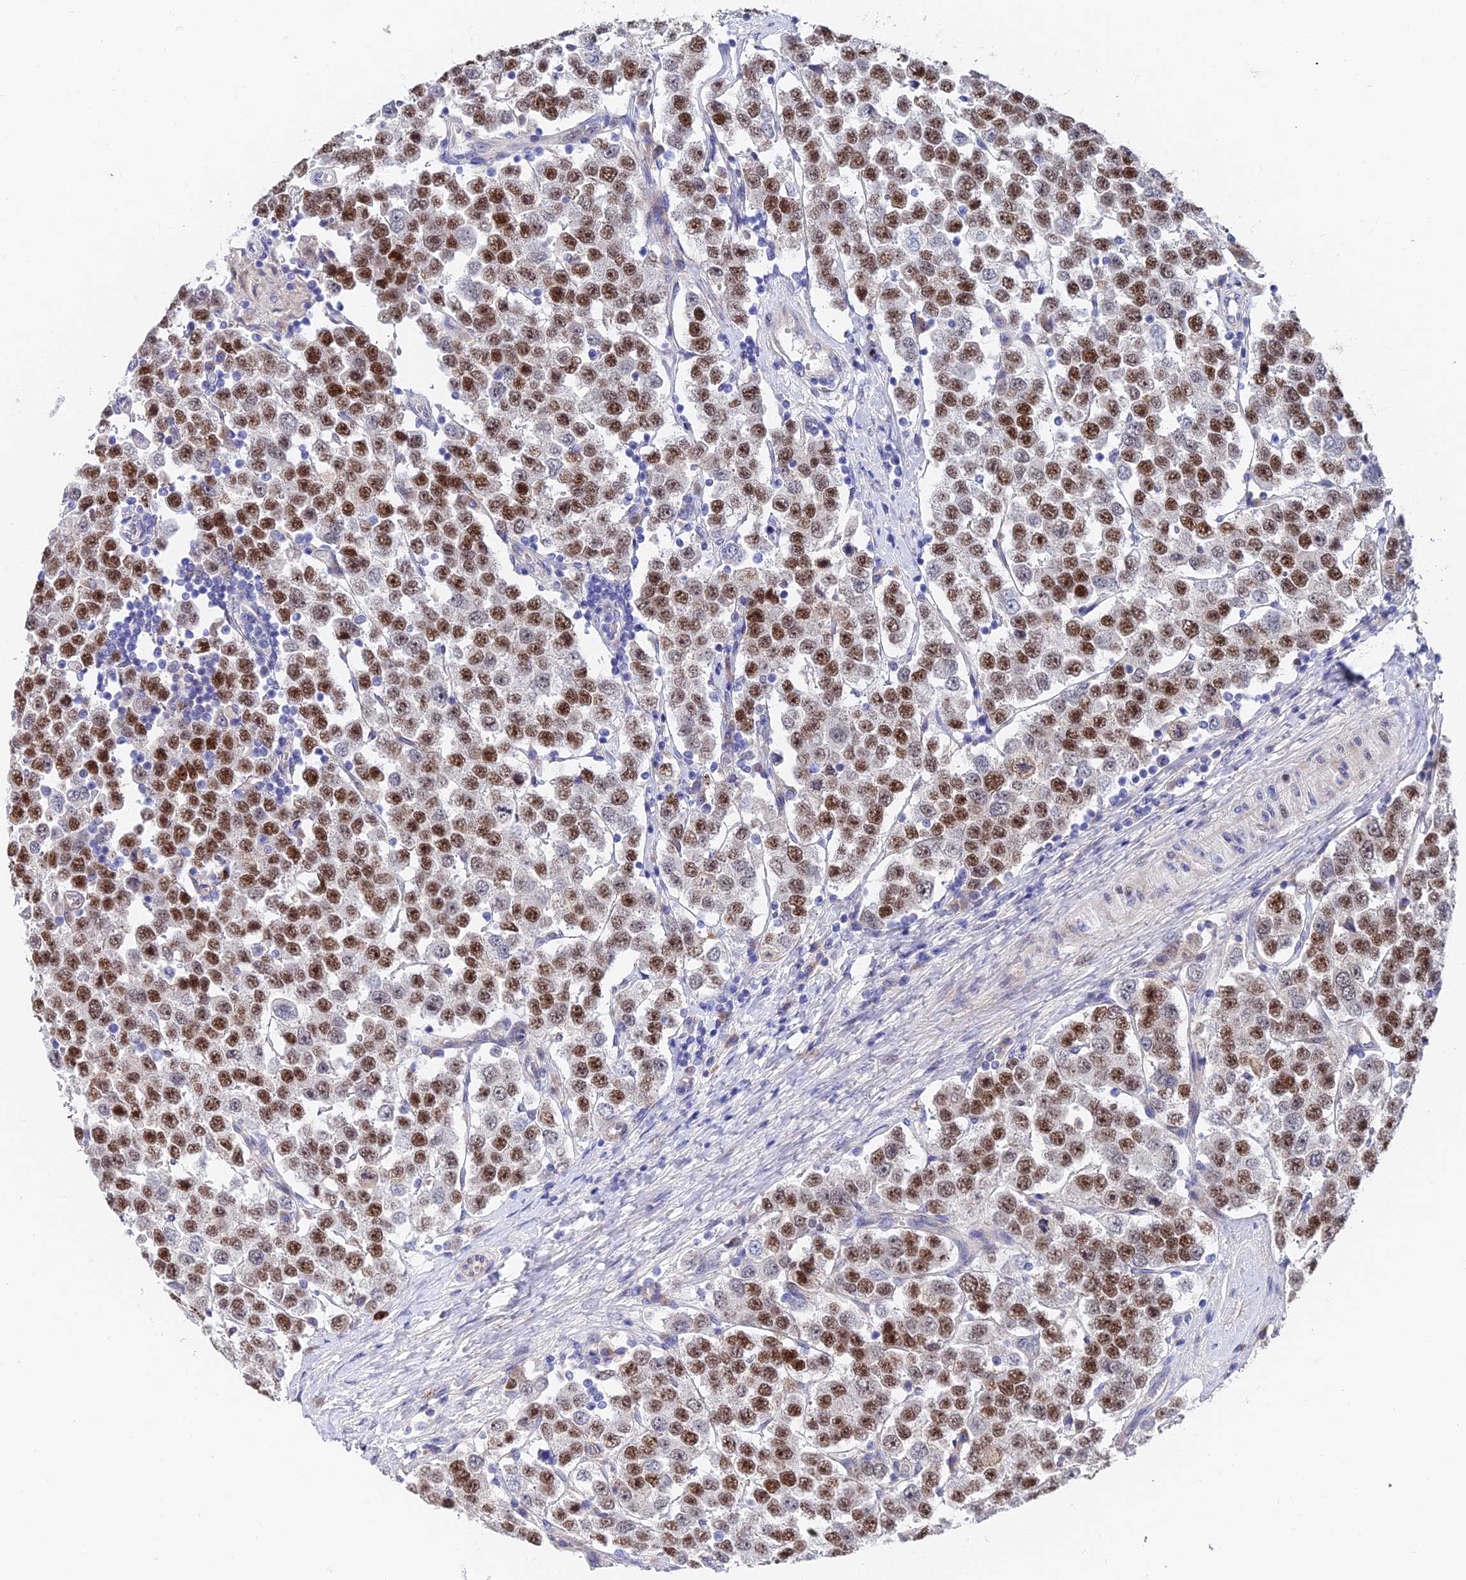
{"staining": {"intensity": "moderate", "quantity": ">75%", "location": "nuclear"}, "tissue": "testis cancer", "cell_type": "Tumor cells", "image_type": "cancer", "snomed": [{"axis": "morphology", "description": "Seminoma, NOS"}, {"axis": "topography", "description": "Testis"}], "caption": "Immunohistochemical staining of seminoma (testis) displays medium levels of moderate nuclear expression in approximately >75% of tumor cells.", "gene": "TRIM24", "patient": {"sex": "male", "age": 28}}